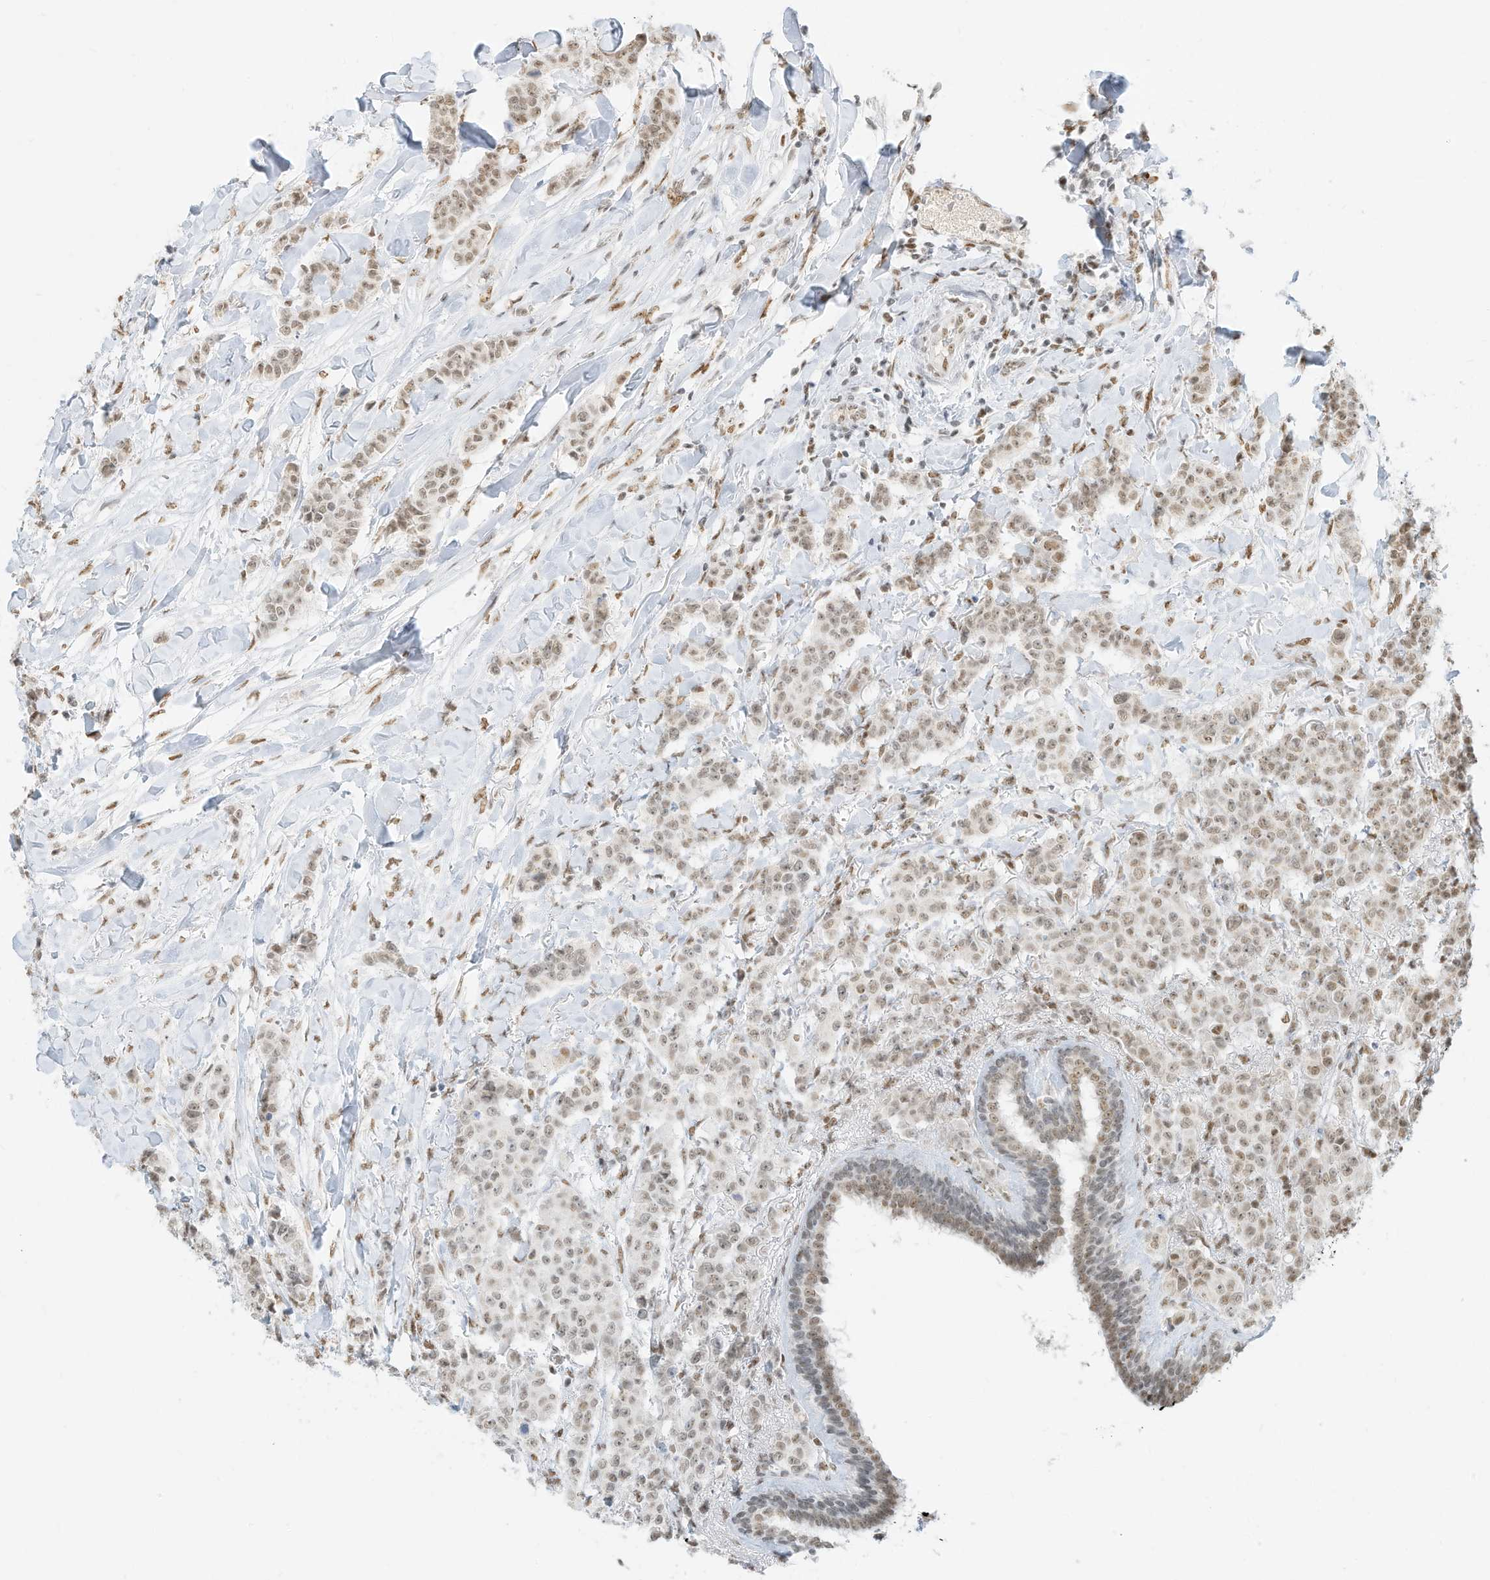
{"staining": {"intensity": "weak", "quantity": ">75%", "location": "nuclear"}, "tissue": "breast cancer", "cell_type": "Tumor cells", "image_type": "cancer", "snomed": [{"axis": "morphology", "description": "Duct carcinoma"}, {"axis": "topography", "description": "Breast"}], "caption": "A brown stain labels weak nuclear positivity of a protein in human breast cancer tumor cells. (Brightfield microscopy of DAB IHC at high magnification).", "gene": "NHSL1", "patient": {"sex": "female", "age": 40}}